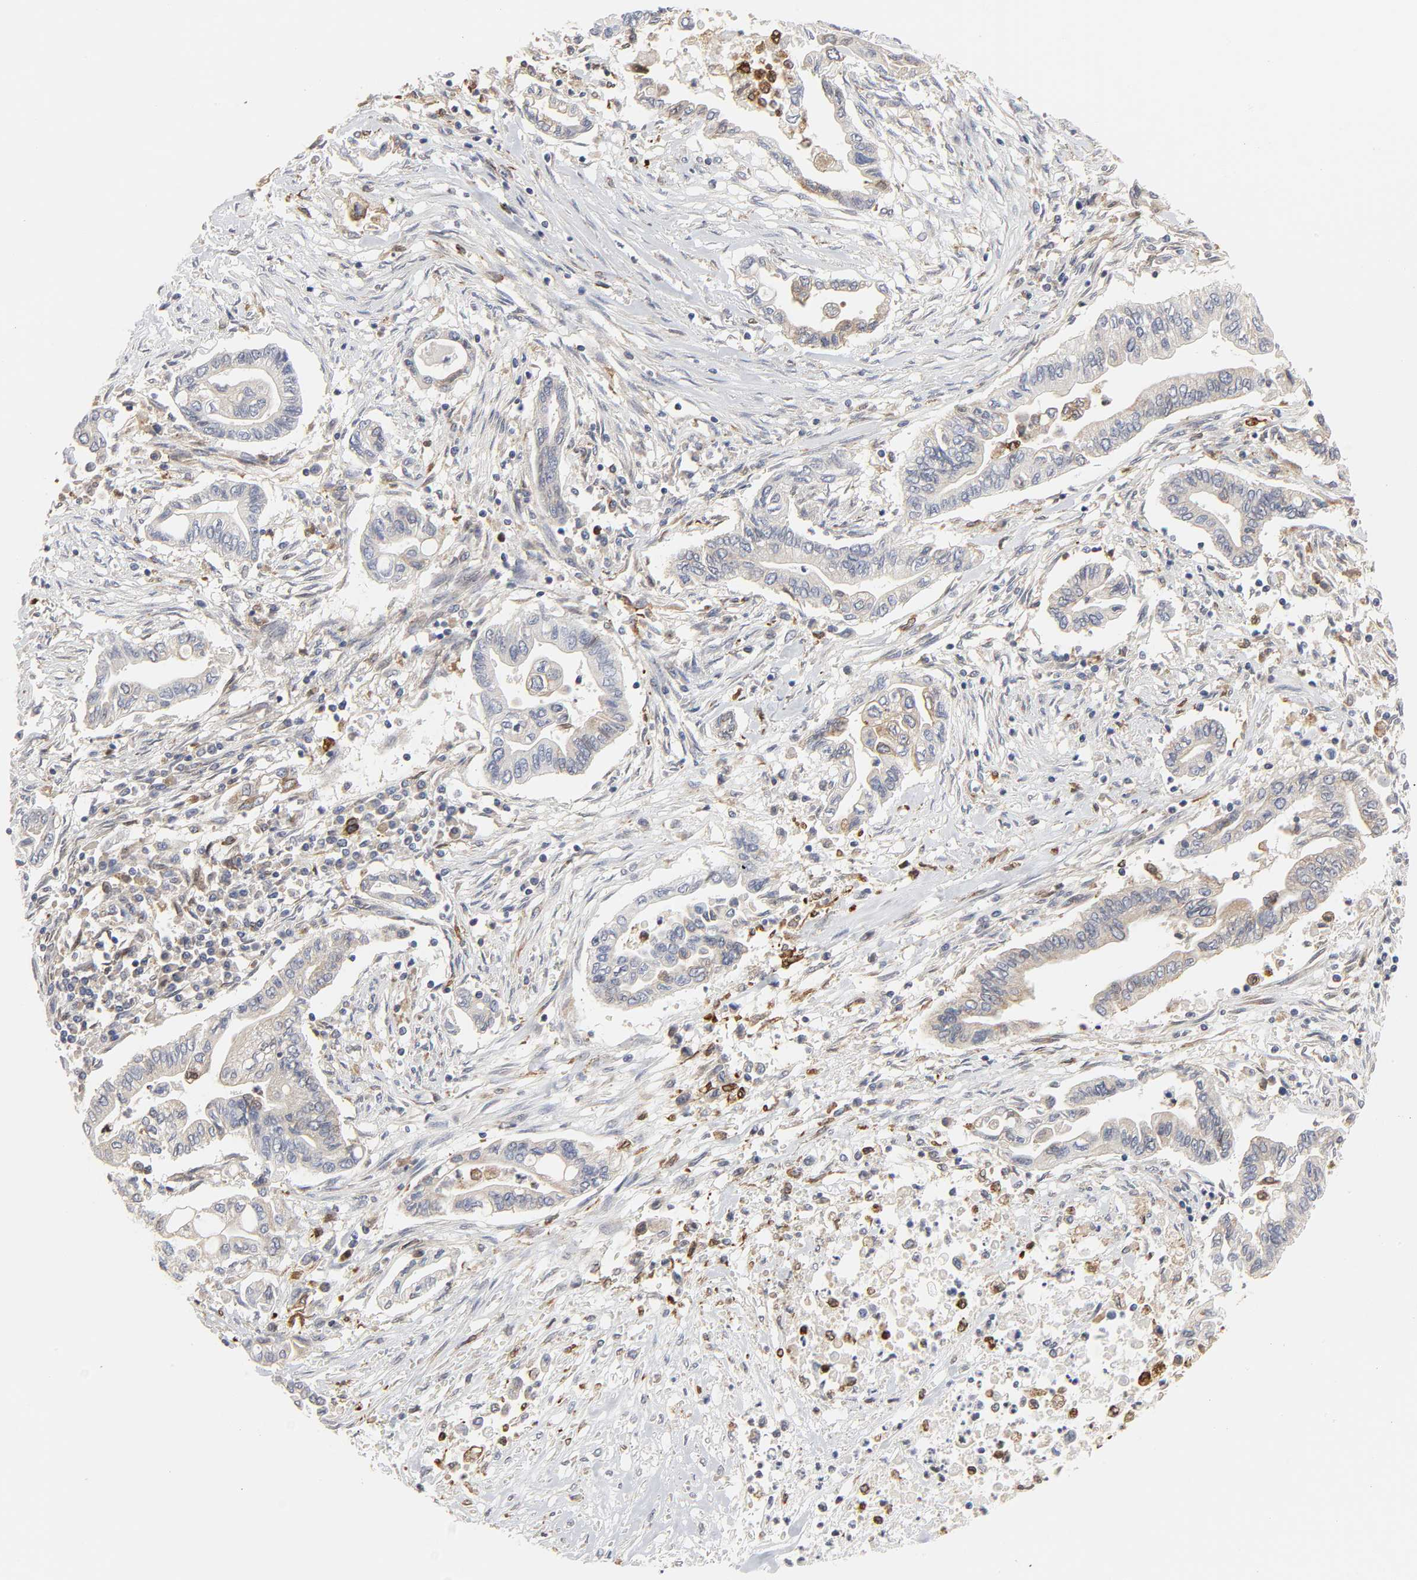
{"staining": {"intensity": "weak", "quantity": ">75%", "location": "cytoplasmic/membranous"}, "tissue": "pancreatic cancer", "cell_type": "Tumor cells", "image_type": "cancer", "snomed": [{"axis": "morphology", "description": "Adenocarcinoma, NOS"}, {"axis": "topography", "description": "Pancreas"}], "caption": "Weak cytoplasmic/membranous protein expression is appreciated in about >75% of tumor cells in pancreatic adenocarcinoma.", "gene": "POR", "patient": {"sex": "female", "age": 57}}